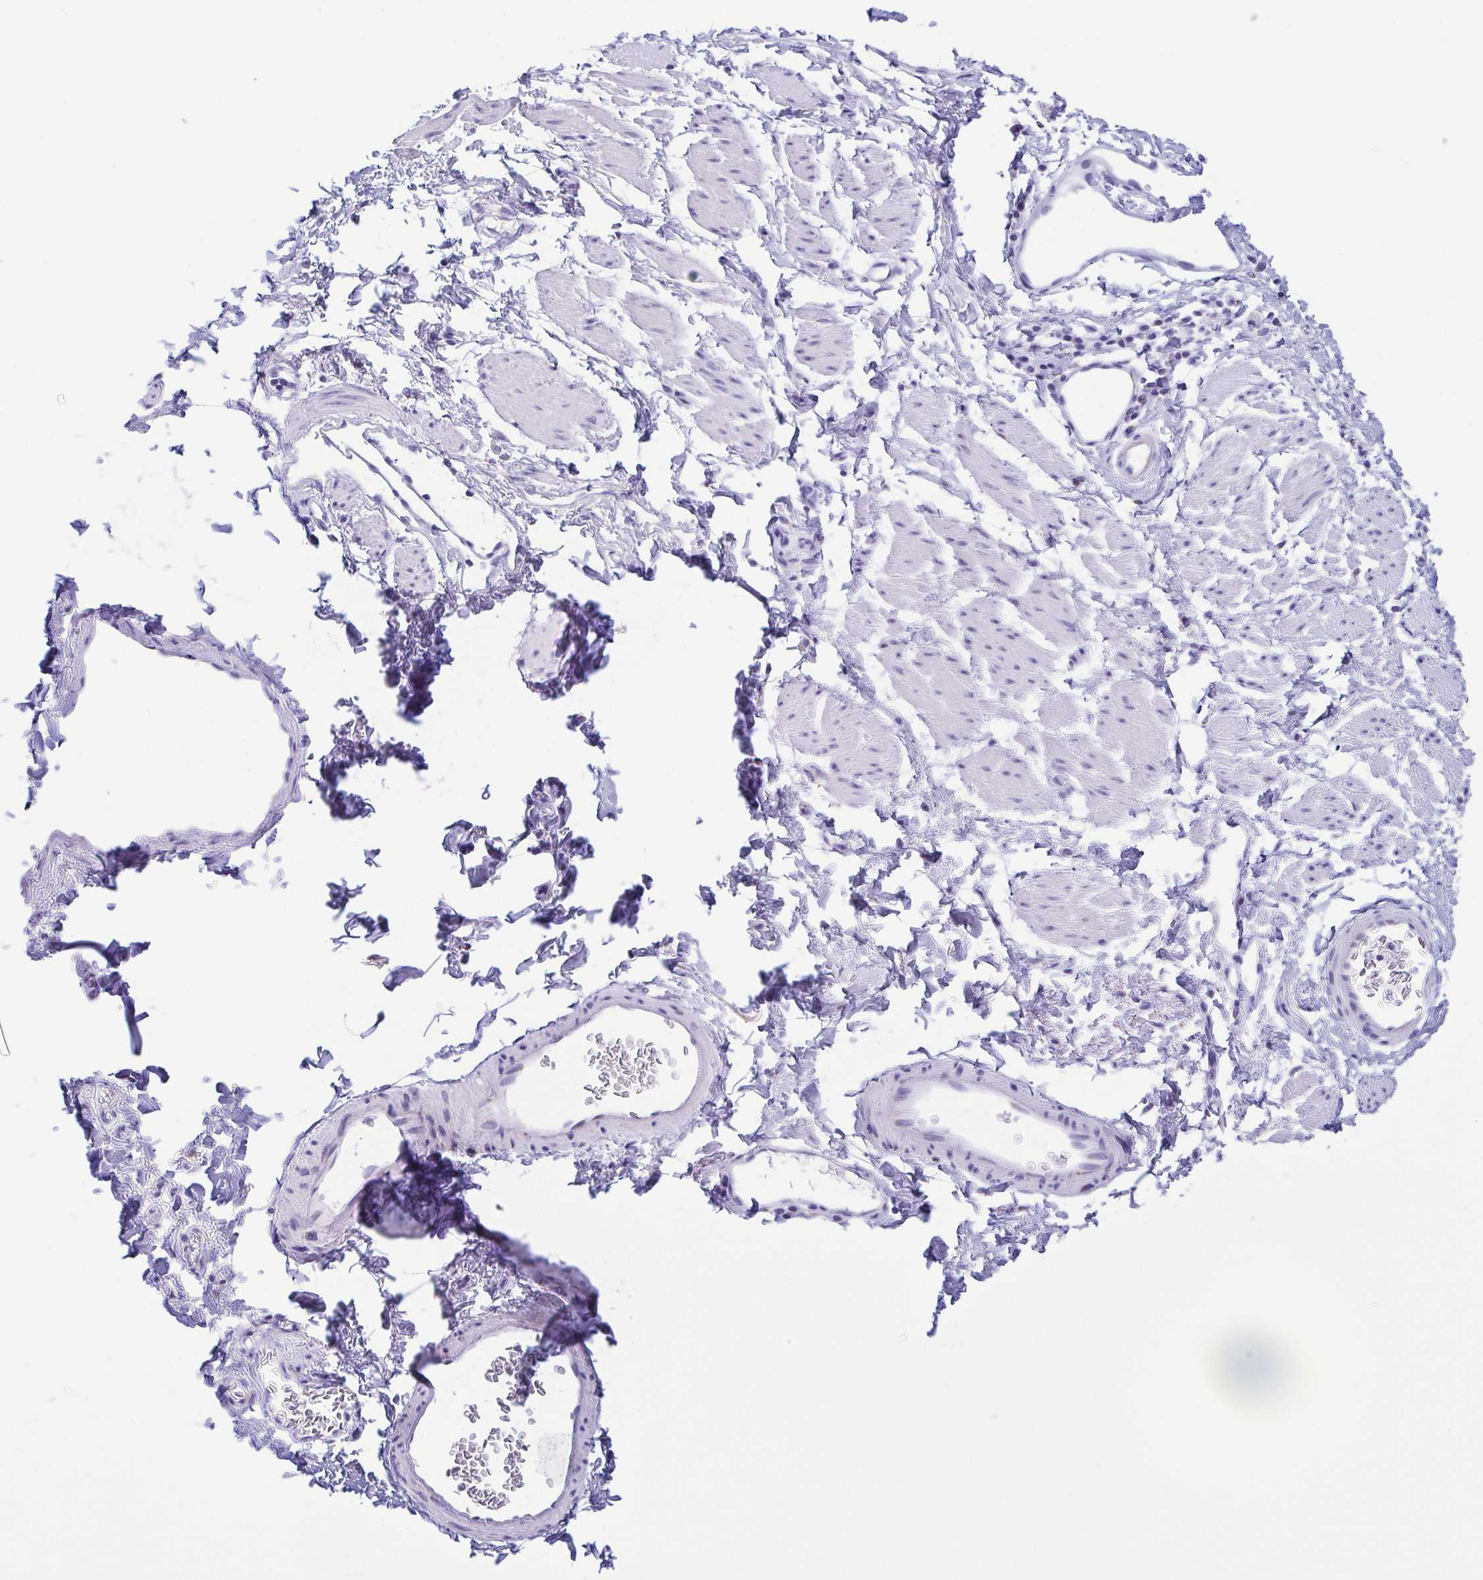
{"staining": {"intensity": "negative", "quantity": "none", "location": "none"}, "tissue": "esophagus", "cell_type": "Squamous epithelial cells", "image_type": "normal", "snomed": [{"axis": "morphology", "description": "Normal tissue, NOS"}, {"axis": "topography", "description": "Esophagus"}], "caption": "Histopathology image shows no significant protein positivity in squamous epithelial cells of normal esophagus.", "gene": "SULT1B1", "patient": {"sex": "male", "age": 70}}